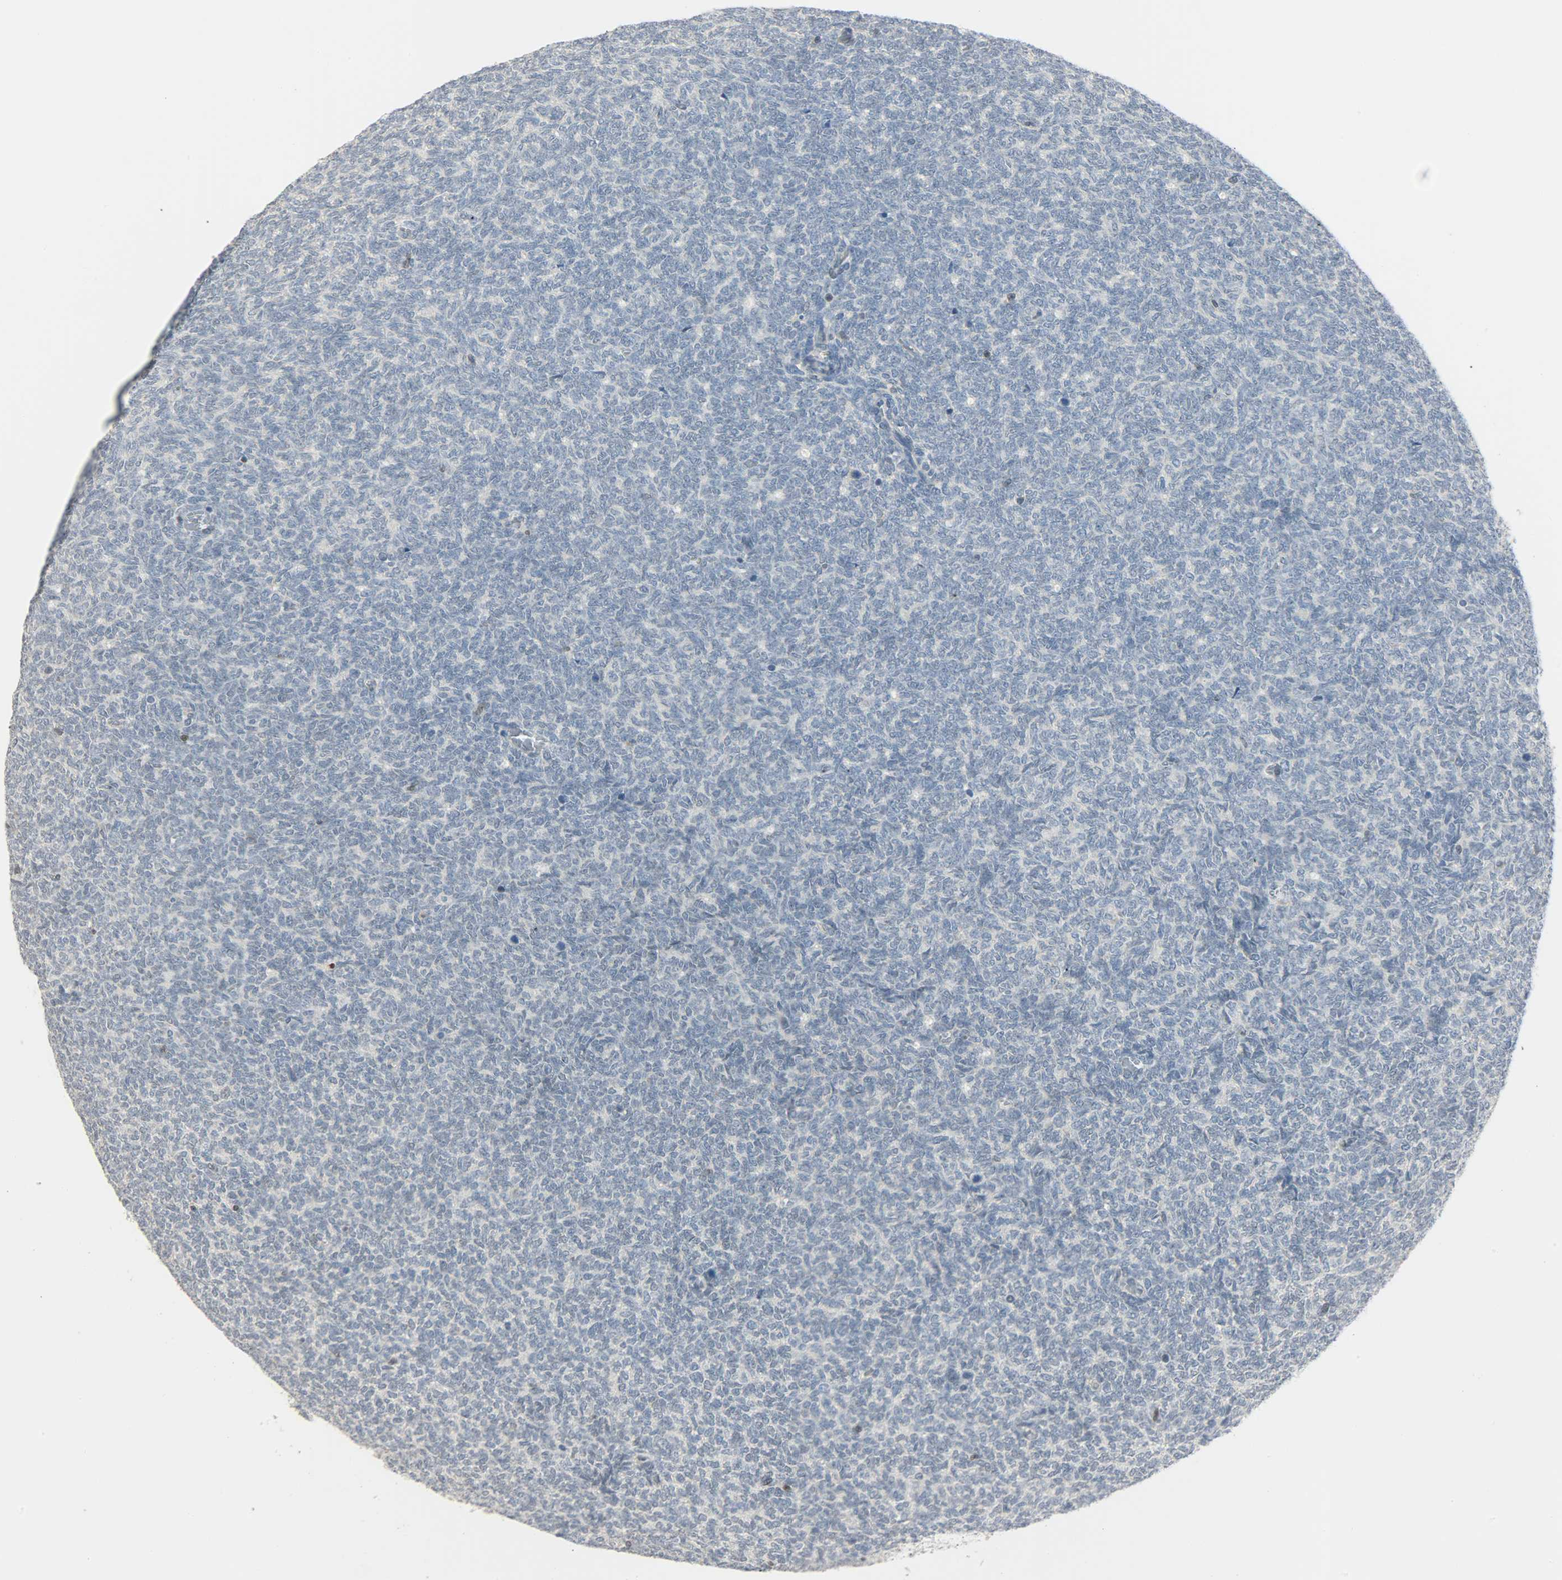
{"staining": {"intensity": "negative", "quantity": "none", "location": "none"}, "tissue": "renal cancer", "cell_type": "Tumor cells", "image_type": "cancer", "snomed": [{"axis": "morphology", "description": "Neoplasm, malignant, NOS"}, {"axis": "topography", "description": "Kidney"}], "caption": "A high-resolution micrograph shows IHC staining of renal cancer (neoplasm (malignant)), which demonstrates no significant positivity in tumor cells.", "gene": "PPARG", "patient": {"sex": "male", "age": 28}}